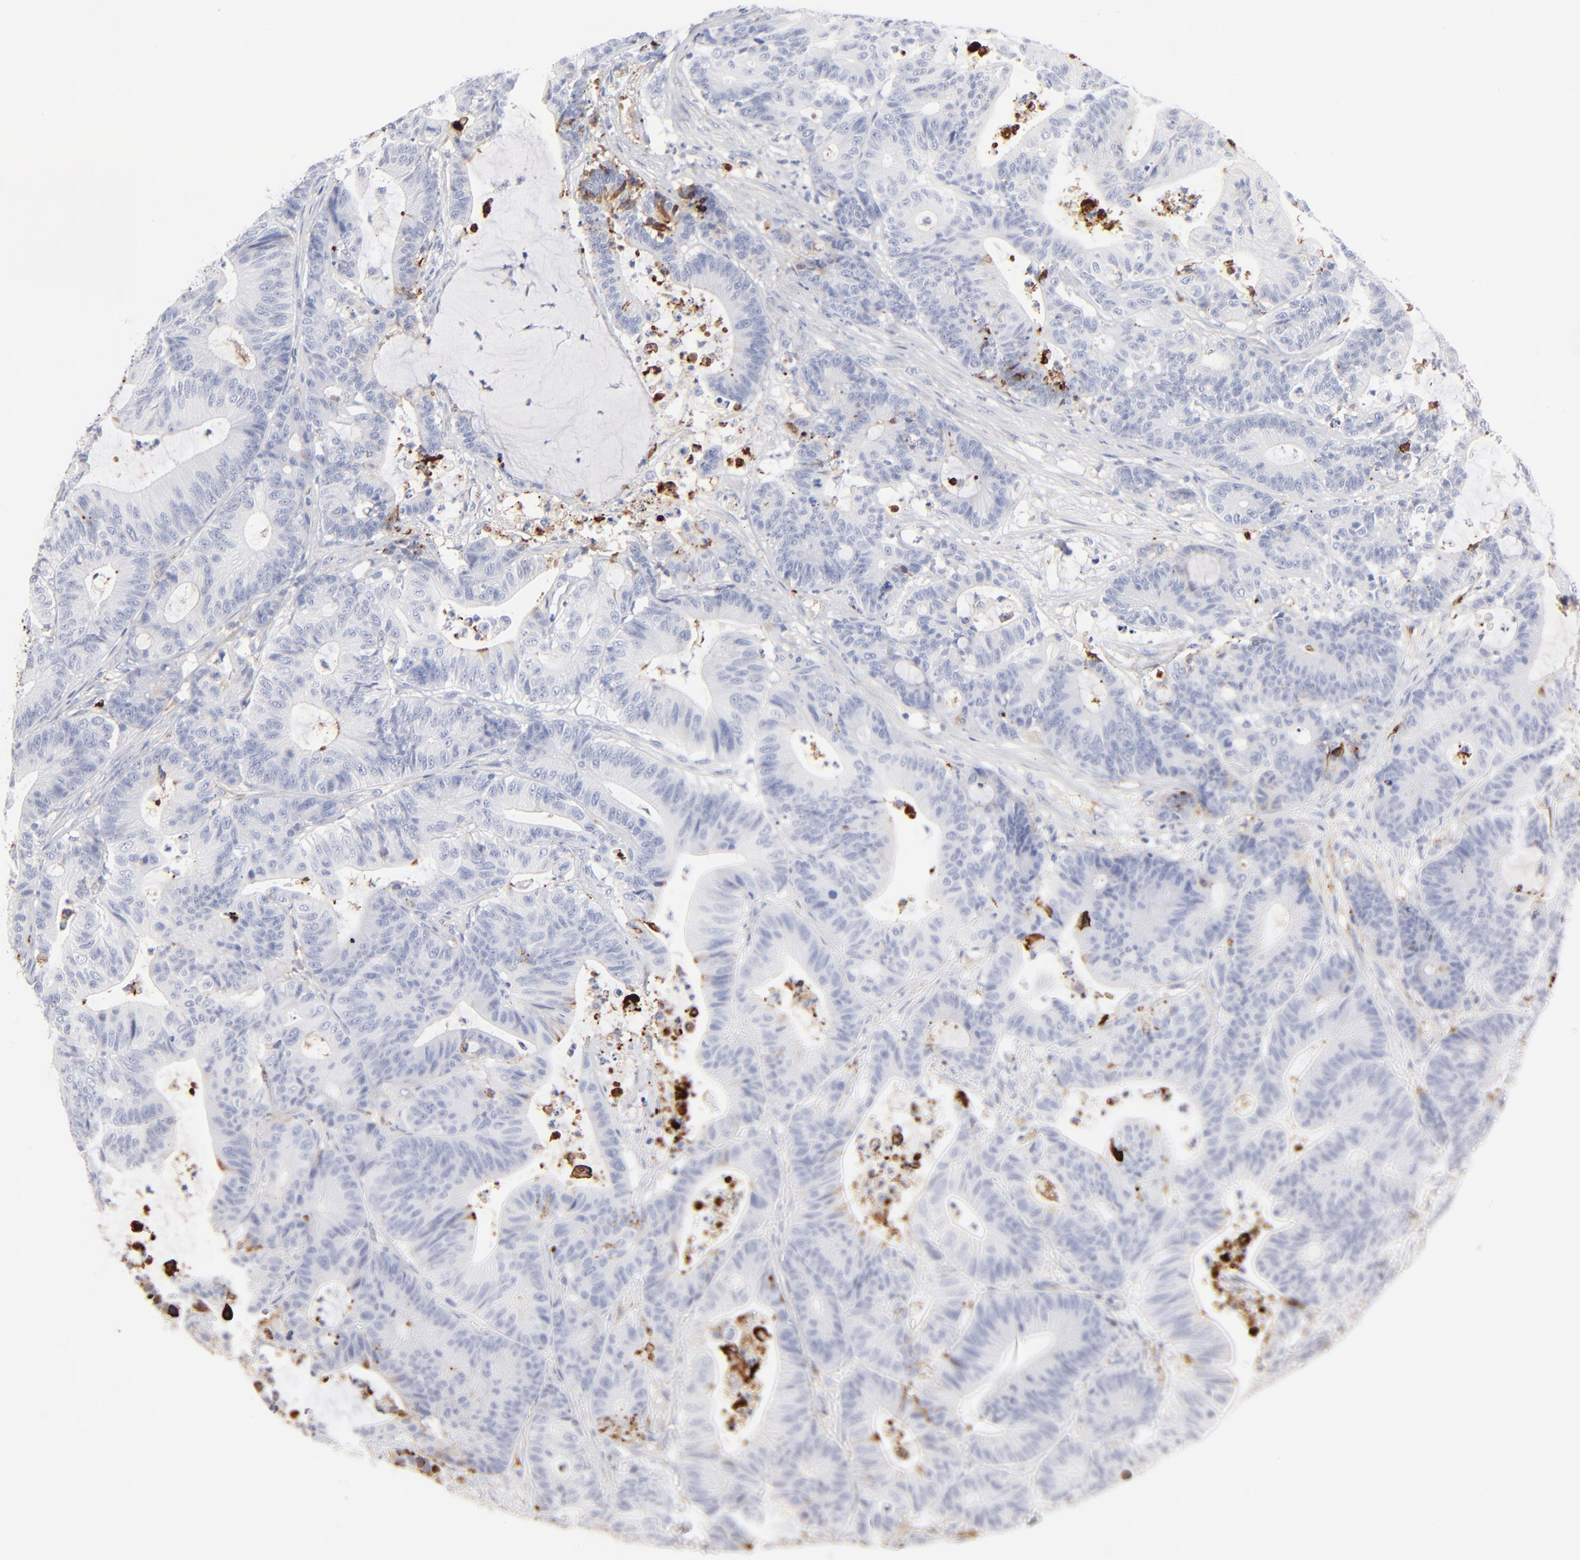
{"staining": {"intensity": "negative", "quantity": "none", "location": "none"}, "tissue": "colorectal cancer", "cell_type": "Tumor cells", "image_type": "cancer", "snomed": [{"axis": "morphology", "description": "Adenocarcinoma, NOS"}, {"axis": "topography", "description": "Colon"}], "caption": "Immunohistochemical staining of human adenocarcinoma (colorectal) displays no significant positivity in tumor cells. (DAB immunohistochemistry visualized using brightfield microscopy, high magnification).", "gene": "APOH", "patient": {"sex": "female", "age": 84}}